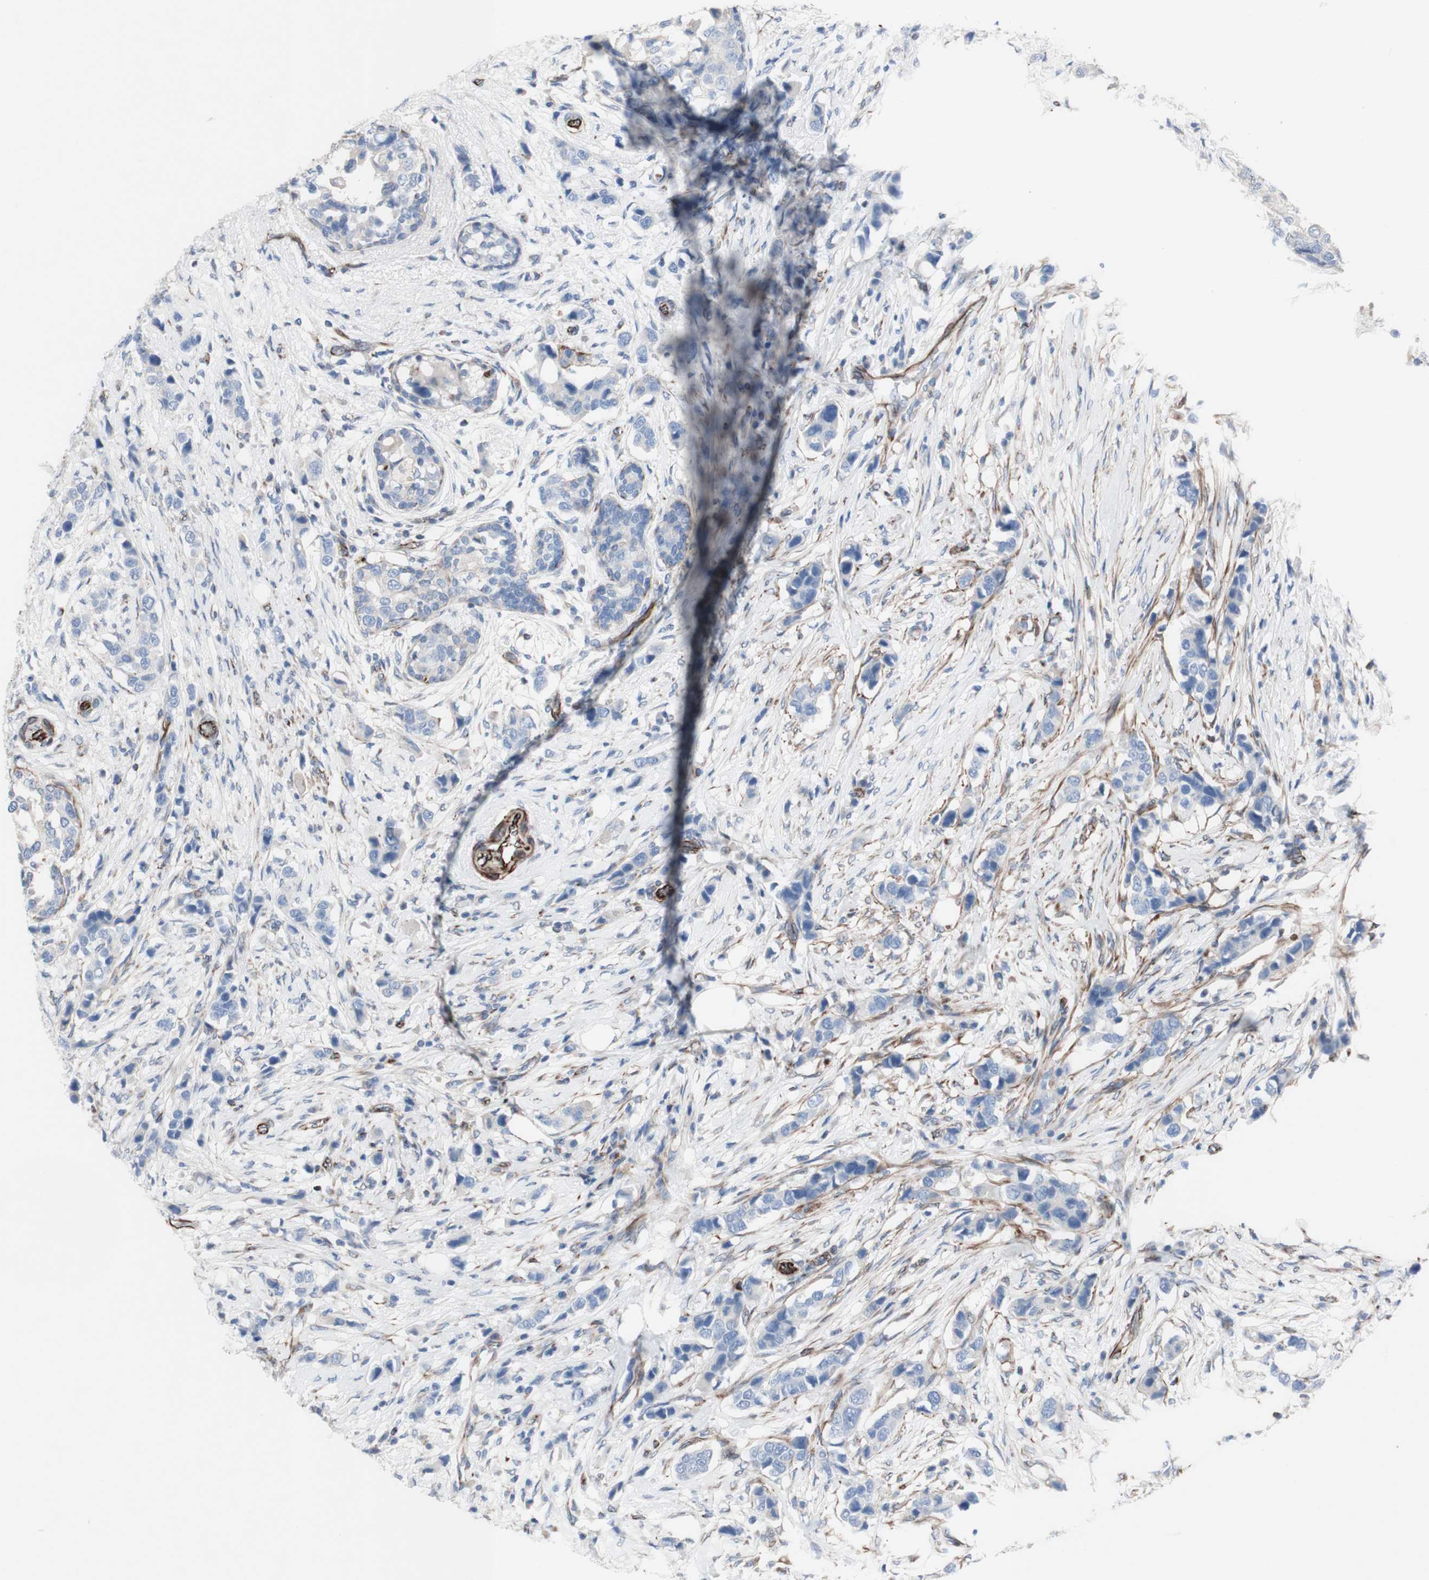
{"staining": {"intensity": "negative", "quantity": "none", "location": "none"}, "tissue": "breast cancer", "cell_type": "Tumor cells", "image_type": "cancer", "snomed": [{"axis": "morphology", "description": "Normal tissue, NOS"}, {"axis": "morphology", "description": "Duct carcinoma"}, {"axis": "topography", "description": "Breast"}], "caption": "Immunohistochemical staining of human breast cancer exhibits no significant positivity in tumor cells.", "gene": "AGPAT5", "patient": {"sex": "female", "age": 50}}